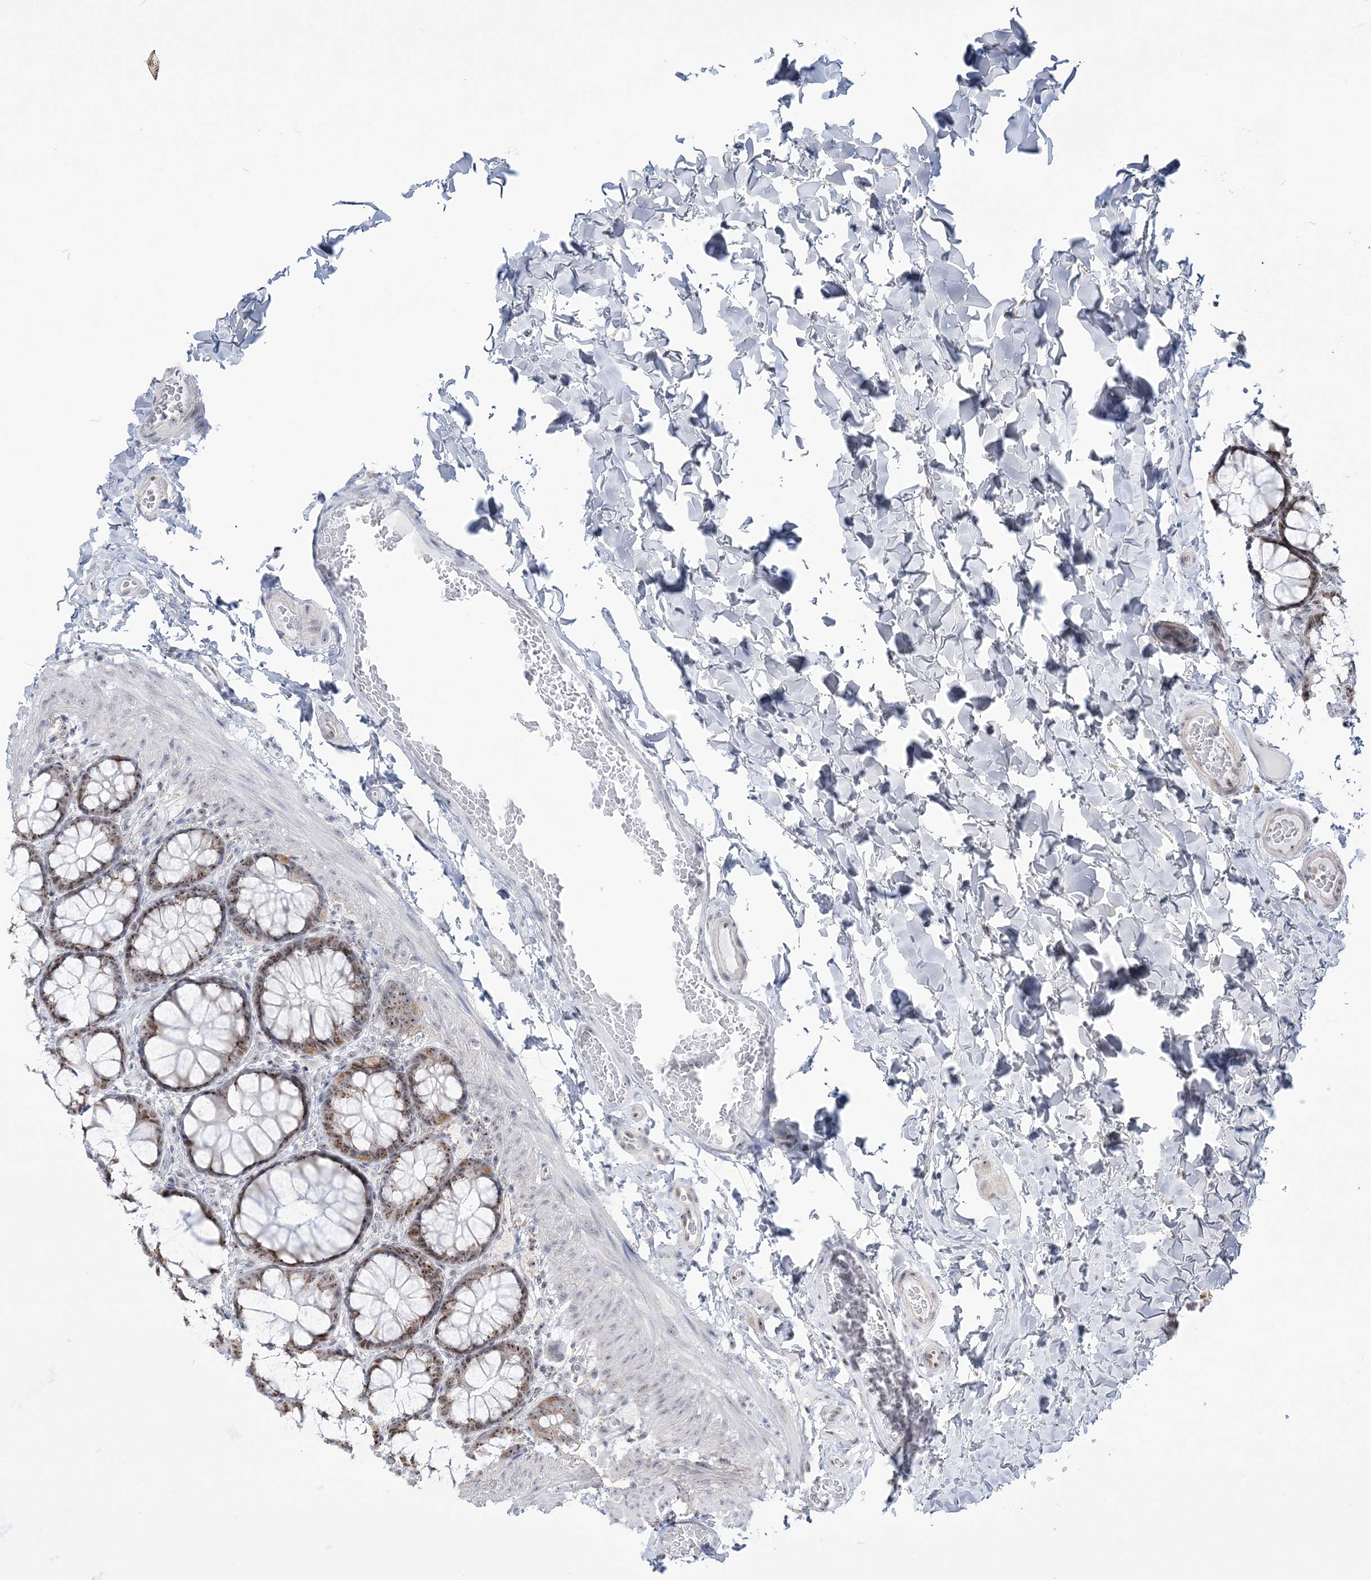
{"staining": {"intensity": "negative", "quantity": "none", "location": "none"}, "tissue": "colon", "cell_type": "Endothelial cells", "image_type": "normal", "snomed": [{"axis": "morphology", "description": "Normal tissue, NOS"}, {"axis": "topography", "description": "Colon"}], "caption": "Human colon stained for a protein using immunohistochemistry (IHC) displays no staining in endothelial cells.", "gene": "DDX21", "patient": {"sex": "male", "age": 47}}